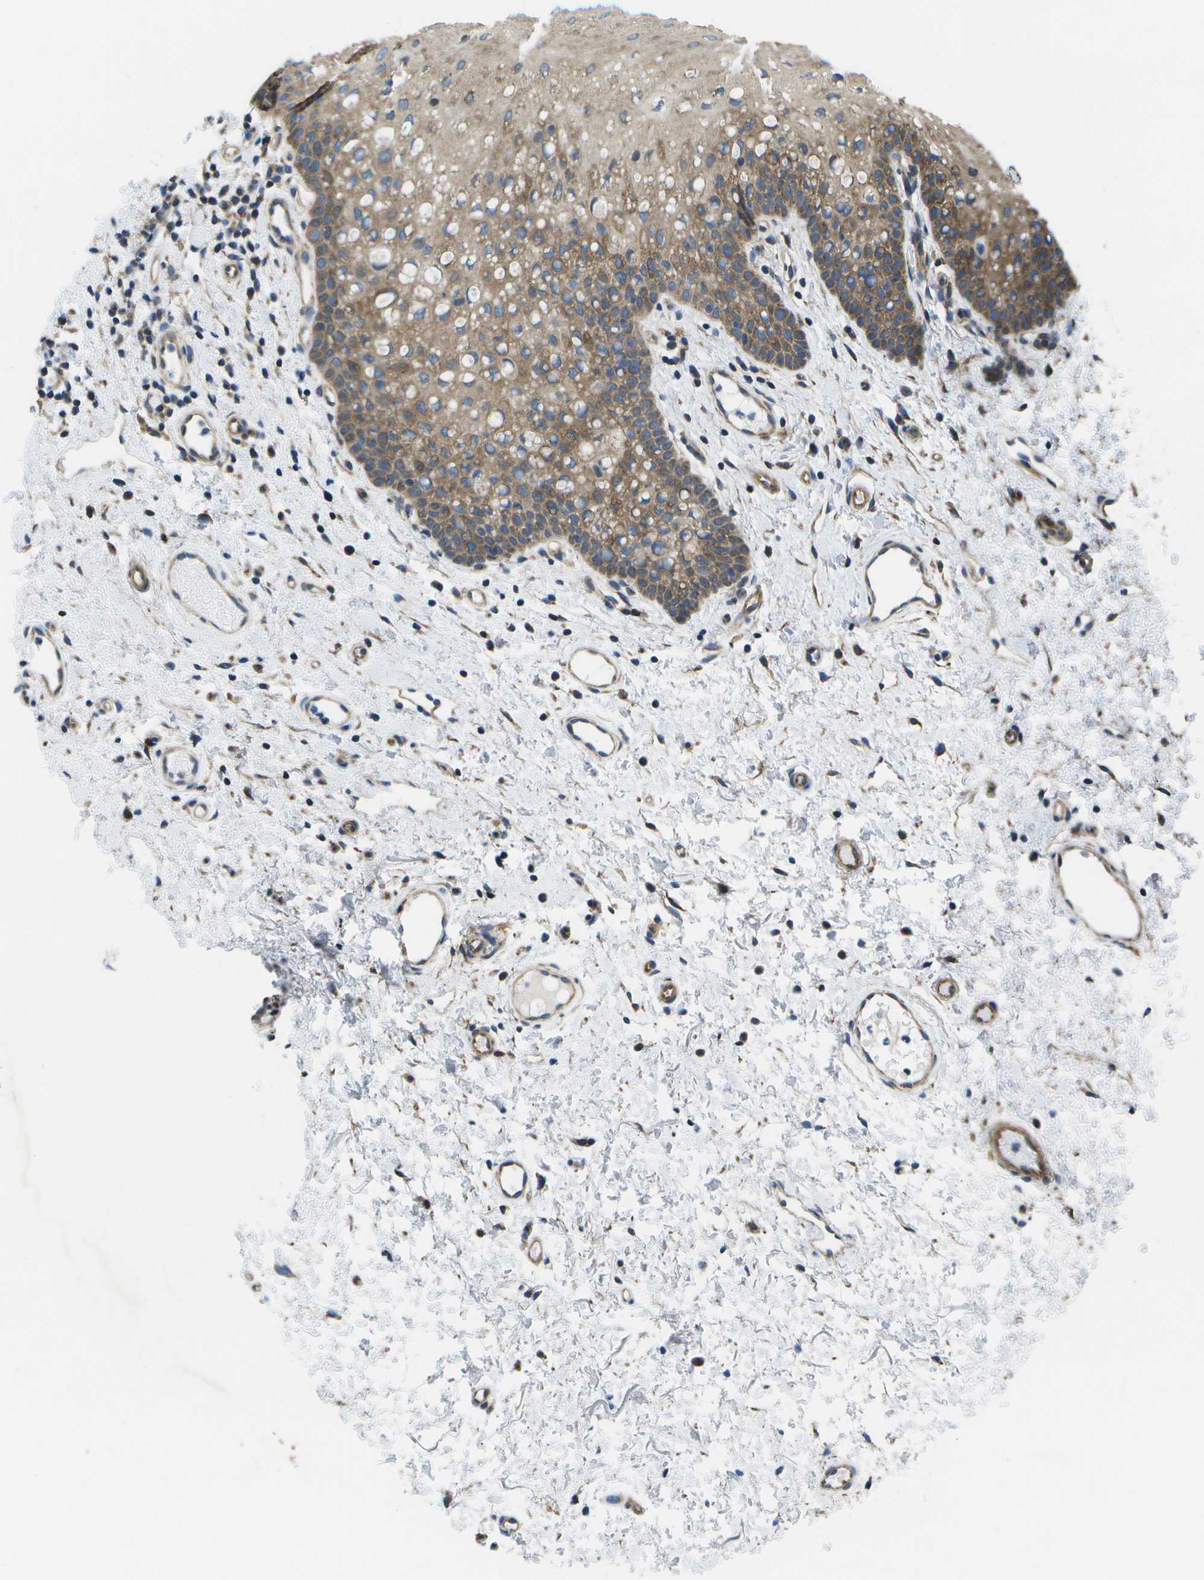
{"staining": {"intensity": "moderate", "quantity": ">75%", "location": "cytoplasmic/membranous"}, "tissue": "oral mucosa", "cell_type": "Squamous epithelial cells", "image_type": "normal", "snomed": [{"axis": "morphology", "description": "Normal tissue, NOS"}, {"axis": "morphology", "description": "Squamous cell carcinoma, NOS"}, {"axis": "topography", "description": "Oral tissue"}, {"axis": "topography", "description": "Salivary gland"}, {"axis": "topography", "description": "Head-Neck"}], "caption": "Moderate cytoplasmic/membranous staining for a protein is identified in about >75% of squamous epithelial cells of benign oral mucosa using IHC.", "gene": "MVK", "patient": {"sex": "female", "age": 62}}